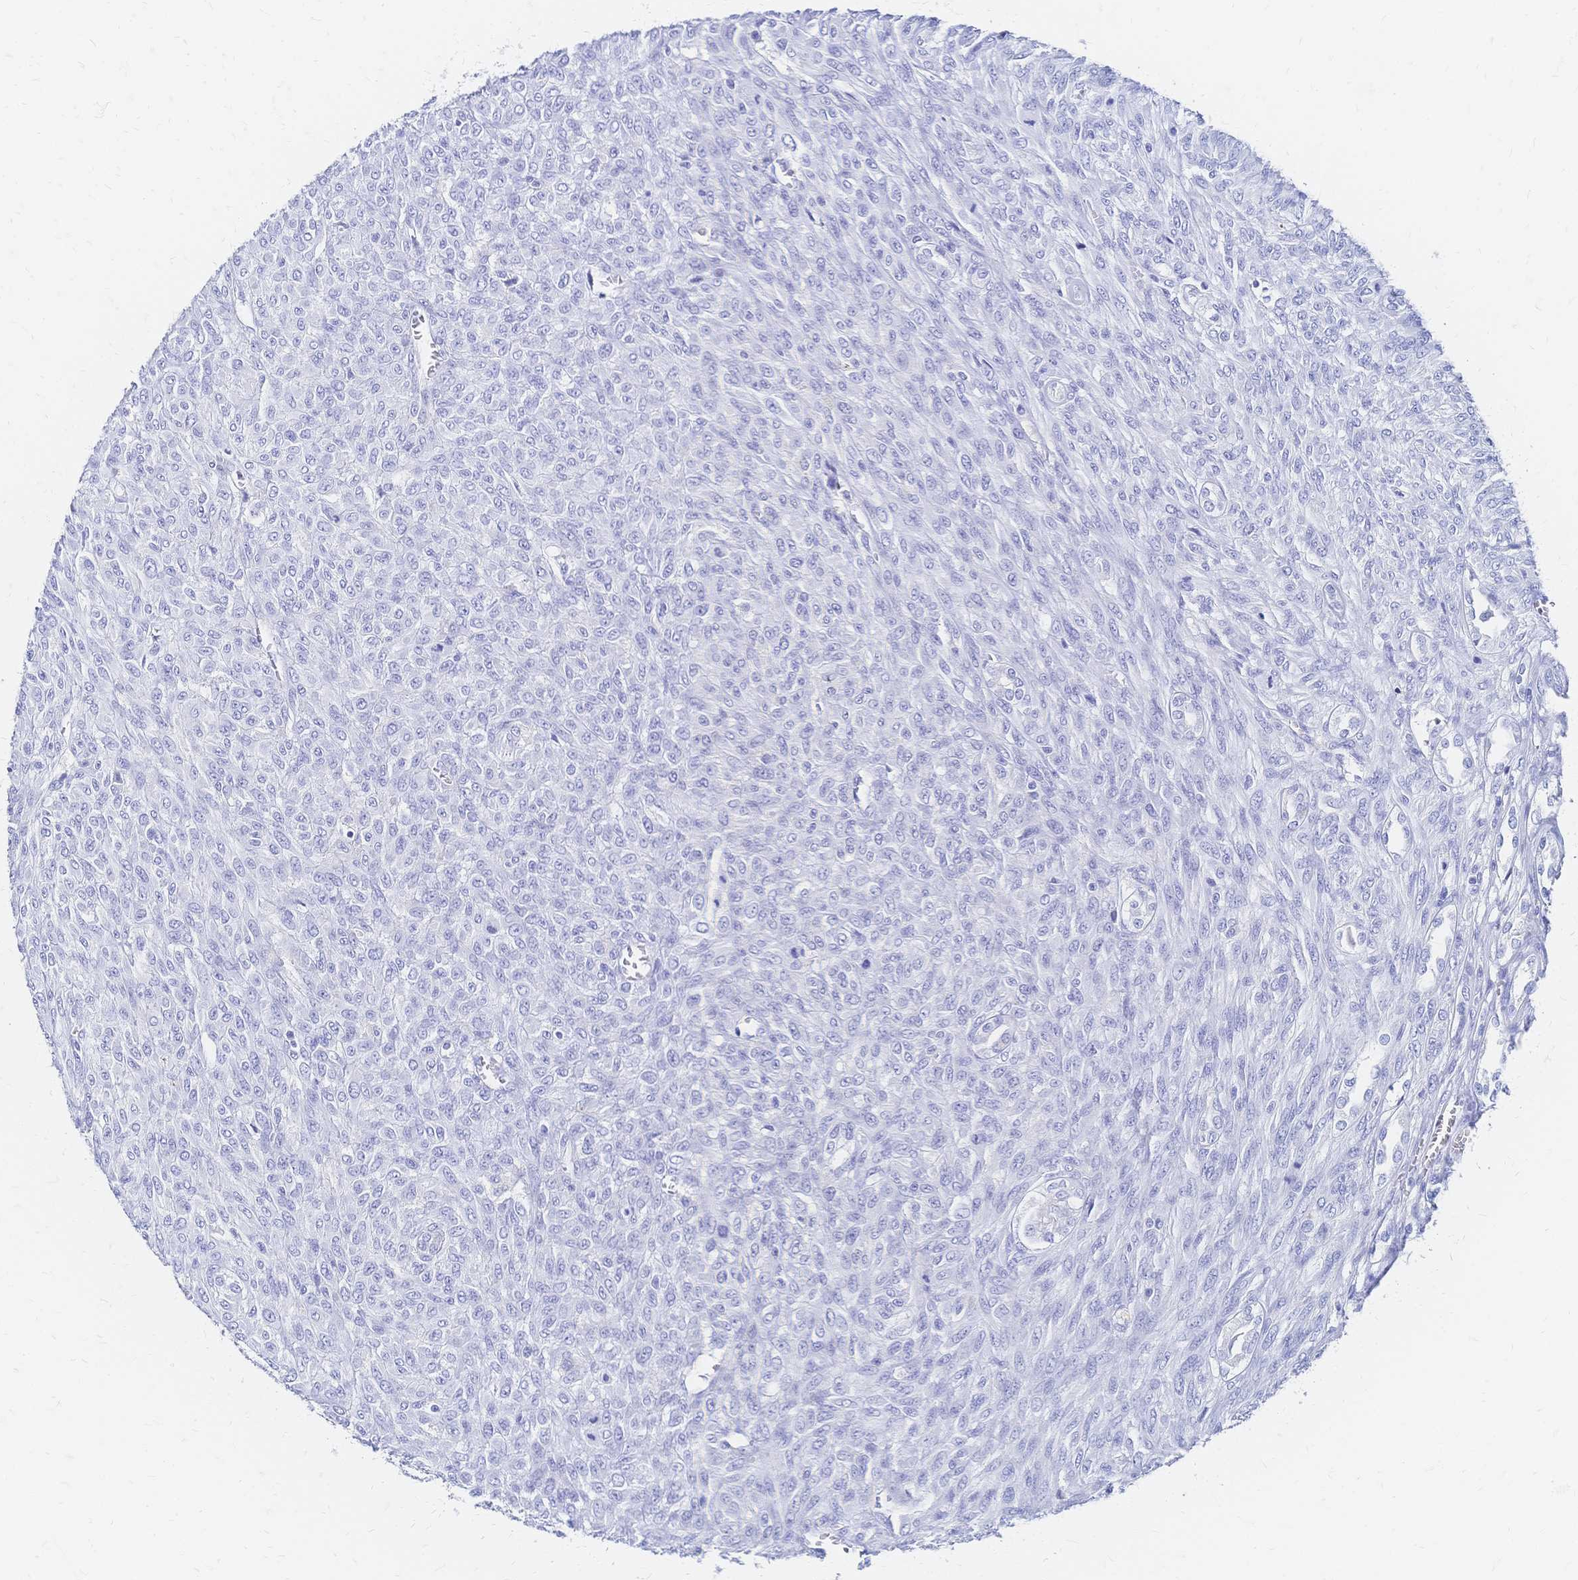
{"staining": {"intensity": "negative", "quantity": "none", "location": "none"}, "tissue": "renal cancer", "cell_type": "Tumor cells", "image_type": "cancer", "snomed": [{"axis": "morphology", "description": "Adenocarcinoma, NOS"}, {"axis": "topography", "description": "Kidney"}], "caption": "DAB immunohistochemical staining of human adenocarcinoma (renal) reveals no significant positivity in tumor cells. (Immunohistochemistry (ihc), brightfield microscopy, high magnification).", "gene": "SLC5A1", "patient": {"sex": "male", "age": 58}}